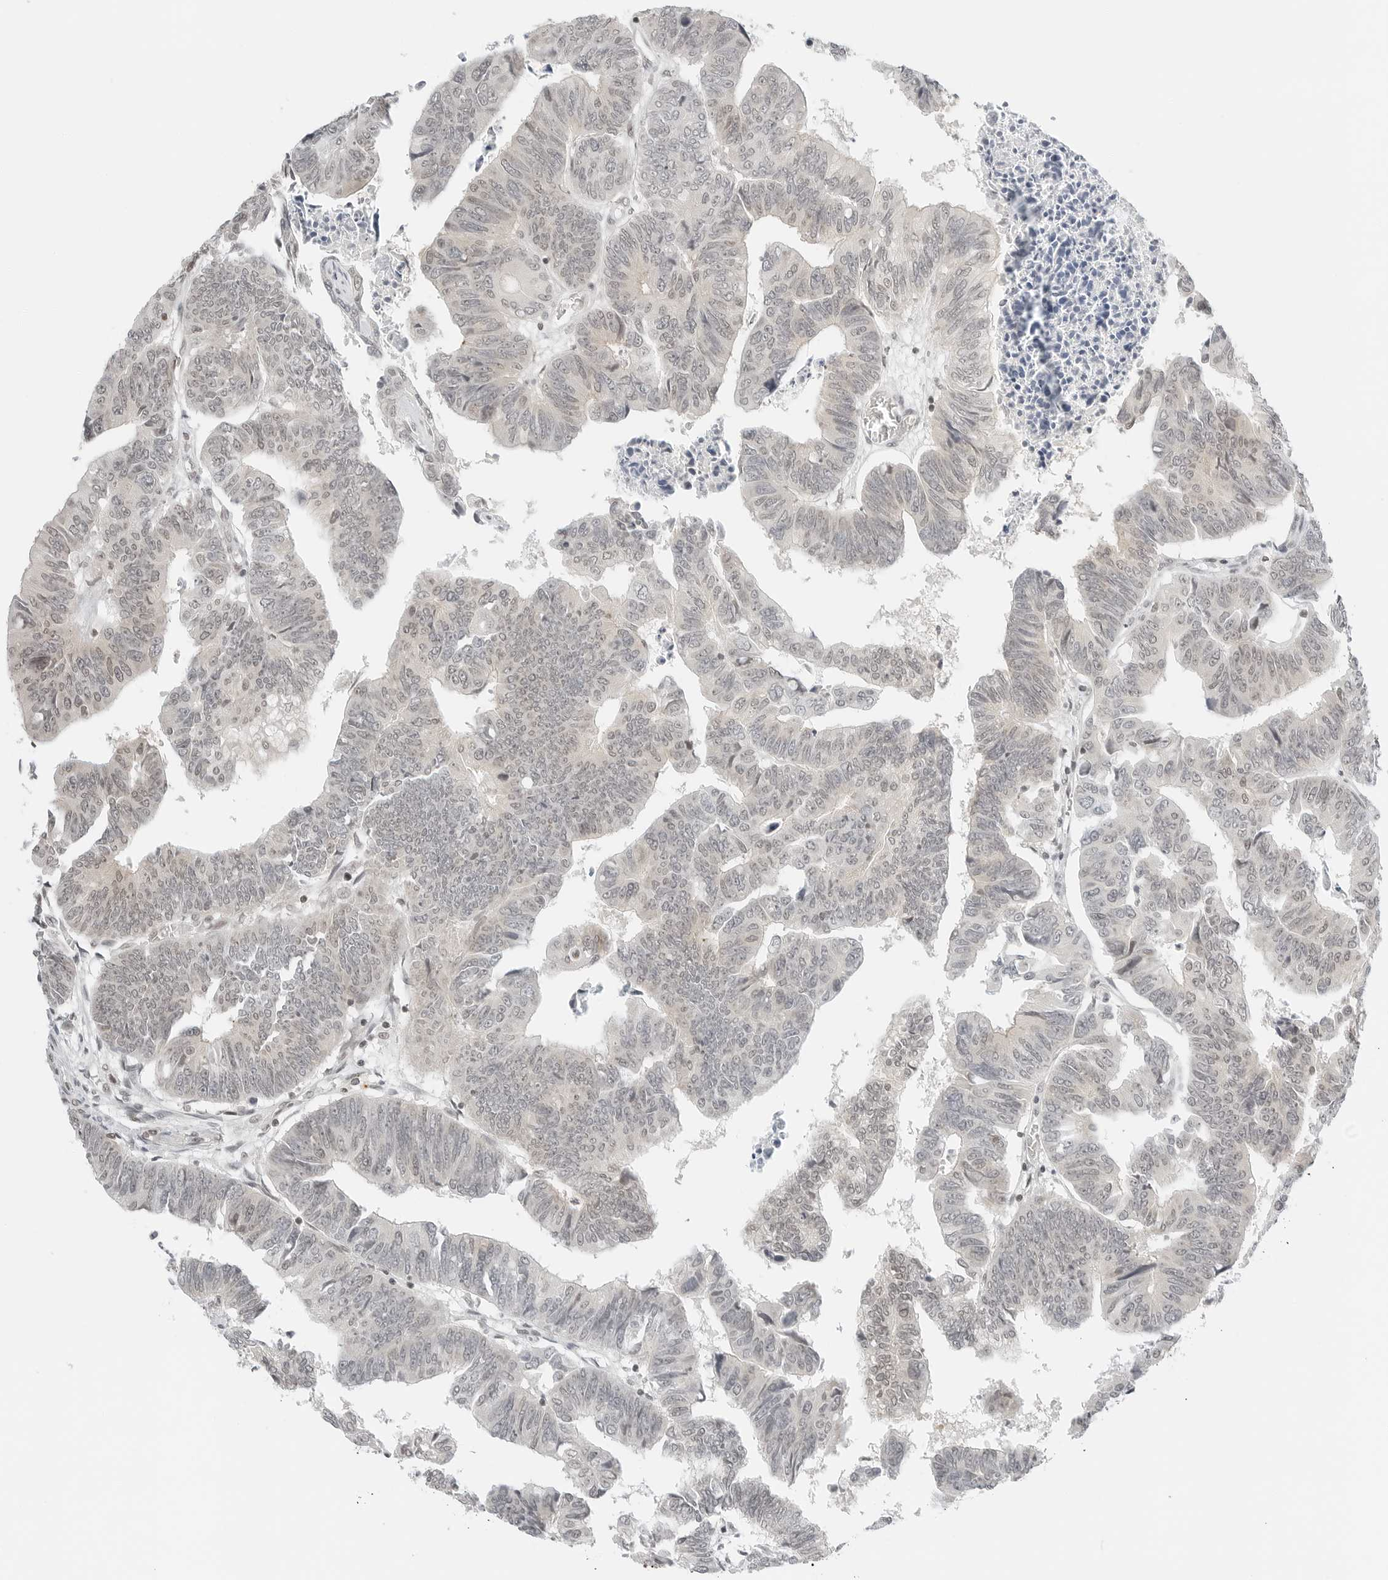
{"staining": {"intensity": "weak", "quantity": "25%-75%", "location": "nuclear"}, "tissue": "colorectal cancer", "cell_type": "Tumor cells", "image_type": "cancer", "snomed": [{"axis": "morphology", "description": "Adenocarcinoma, NOS"}, {"axis": "topography", "description": "Rectum"}], "caption": "IHC photomicrograph of neoplastic tissue: adenocarcinoma (colorectal) stained using immunohistochemistry displays low levels of weak protein expression localized specifically in the nuclear of tumor cells, appearing as a nuclear brown color.", "gene": "CRTC2", "patient": {"sex": "female", "age": 65}}